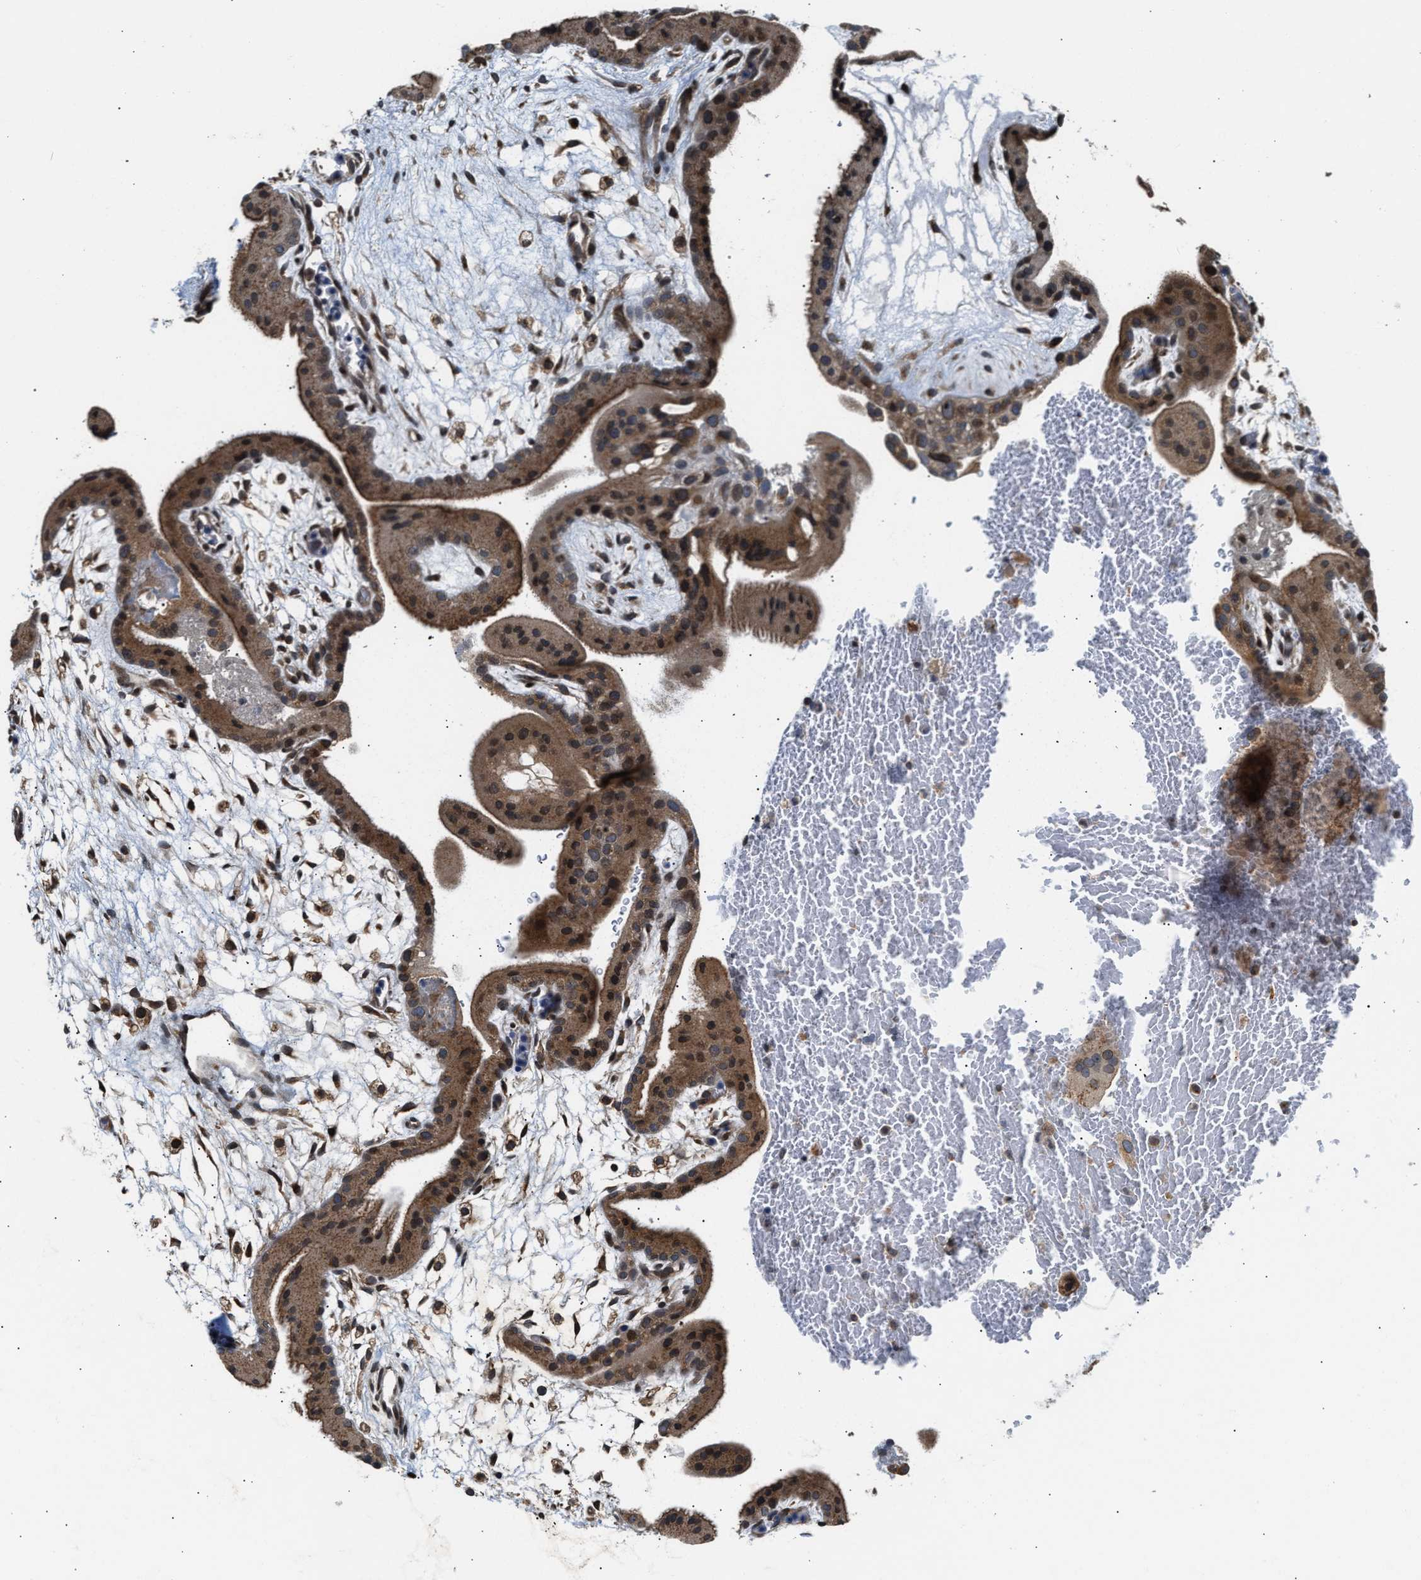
{"staining": {"intensity": "moderate", "quantity": ">75%", "location": "cytoplasmic/membranous,nuclear"}, "tissue": "placenta", "cell_type": "Trophoblastic cells", "image_type": "normal", "snomed": [{"axis": "morphology", "description": "Normal tissue, NOS"}, {"axis": "topography", "description": "Placenta"}], "caption": "Immunohistochemistry (IHC) (DAB (3,3'-diaminobenzidine)) staining of normal human placenta displays moderate cytoplasmic/membranous,nuclear protein positivity in about >75% of trophoblastic cells. Nuclei are stained in blue.", "gene": "RAB29", "patient": {"sex": "female", "age": 19}}